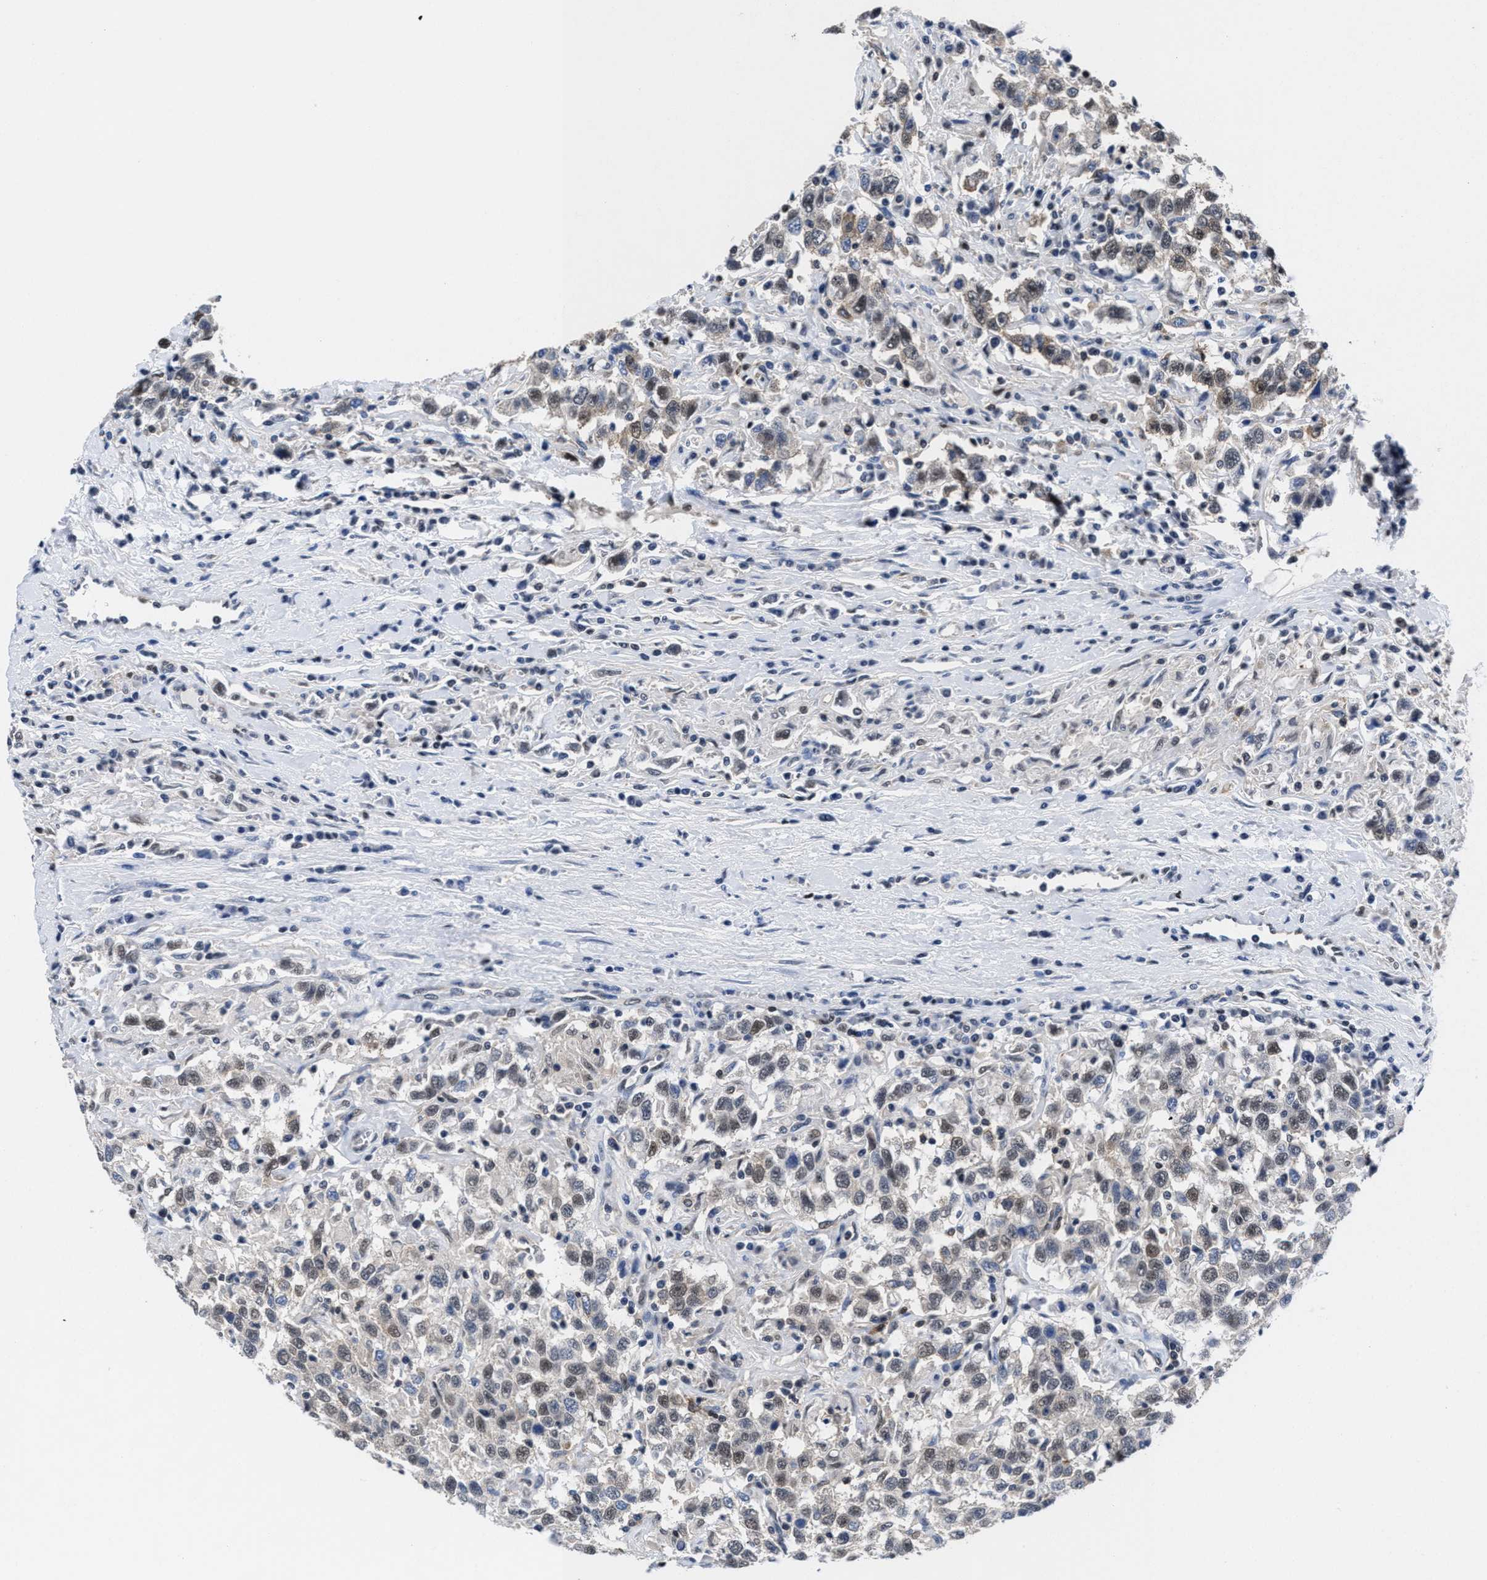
{"staining": {"intensity": "weak", "quantity": ">75%", "location": "cytoplasmic/membranous,nuclear"}, "tissue": "testis cancer", "cell_type": "Tumor cells", "image_type": "cancer", "snomed": [{"axis": "morphology", "description": "Seminoma, NOS"}, {"axis": "topography", "description": "Testis"}], "caption": "Tumor cells demonstrate low levels of weak cytoplasmic/membranous and nuclear staining in approximately >75% of cells in testis cancer (seminoma).", "gene": "ACLY", "patient": {"sex": "male", "age": 41}}